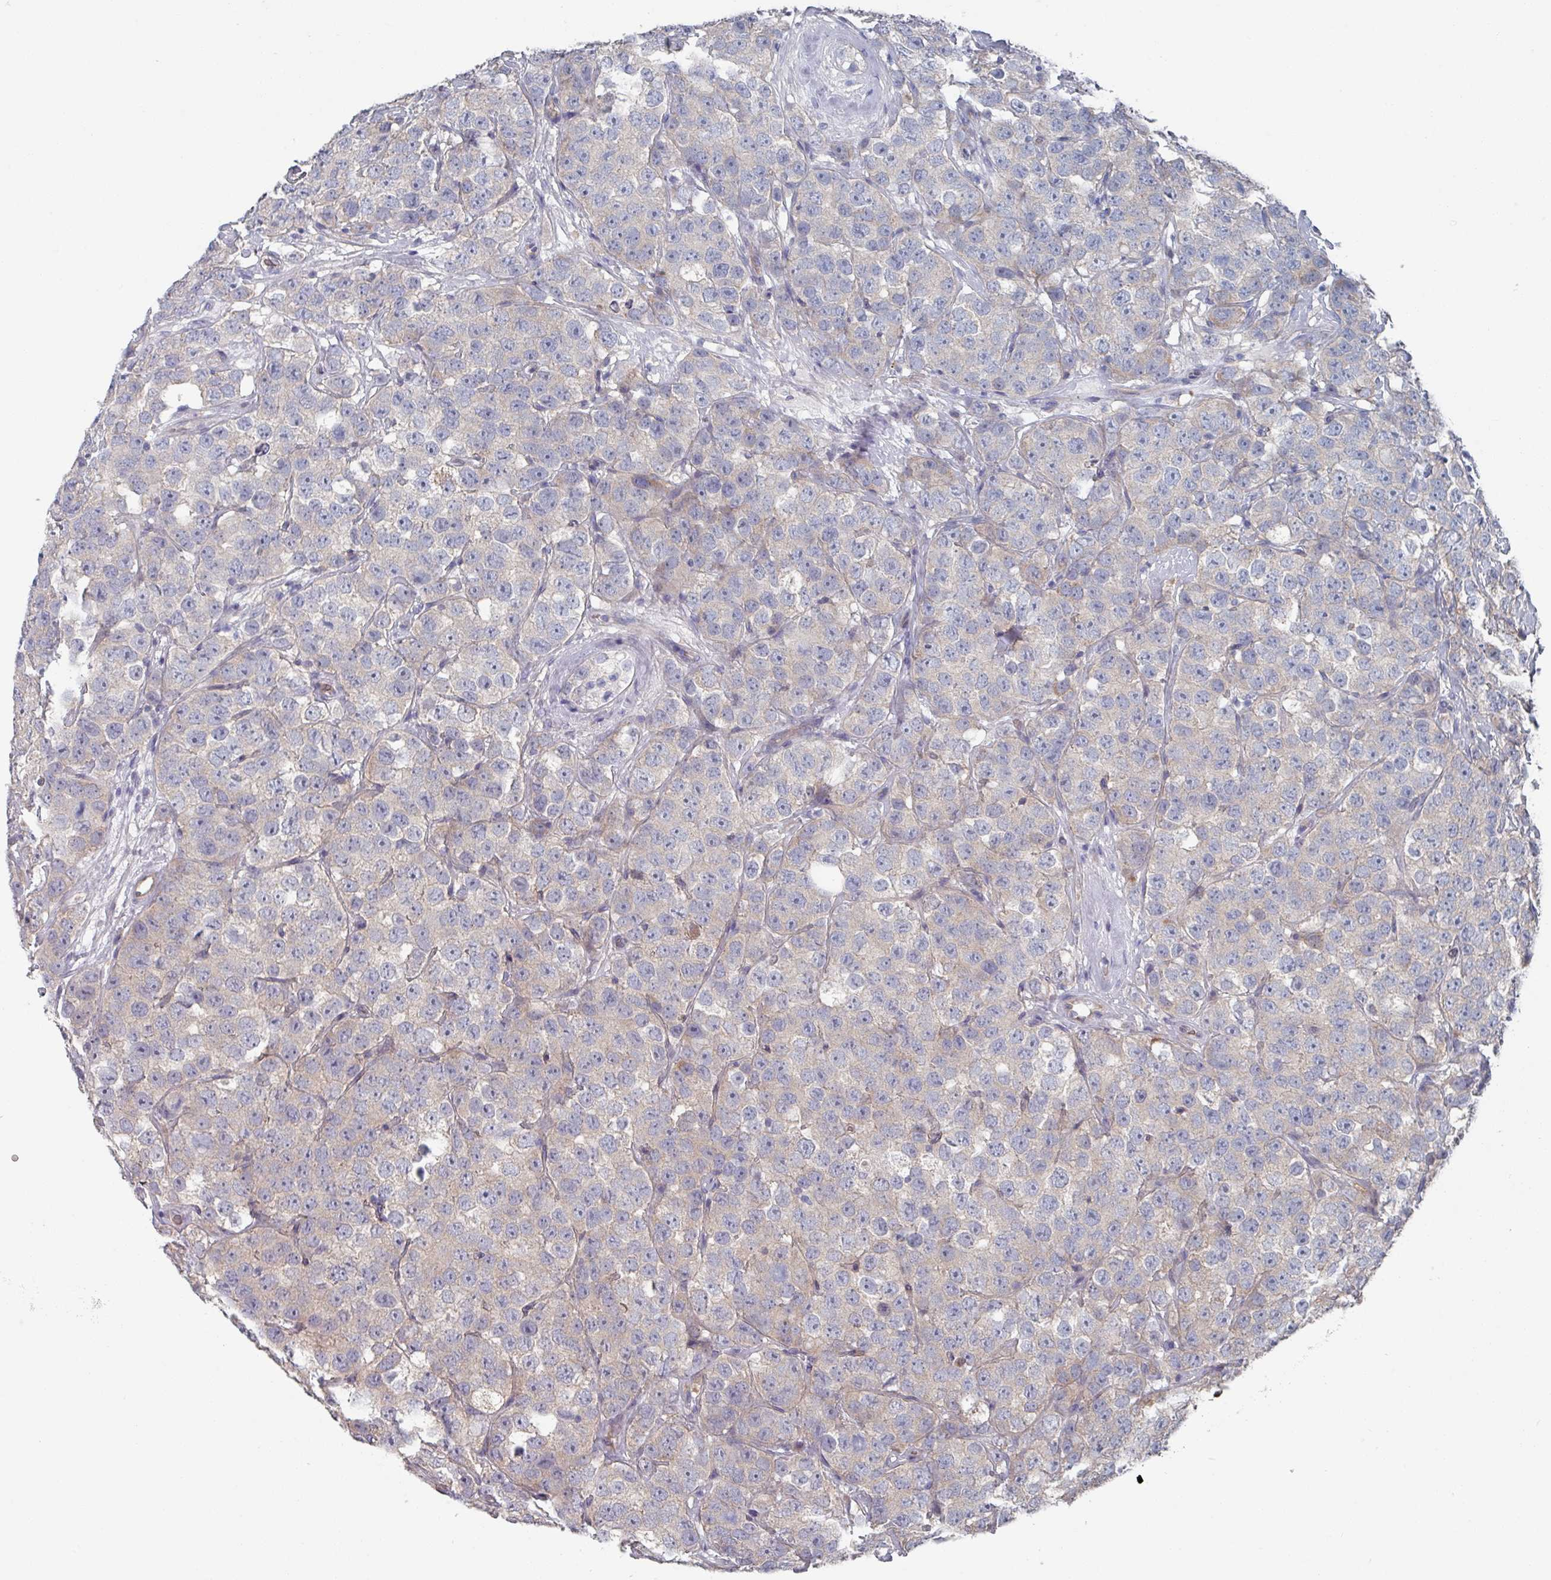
{"staining": {"intensity": "weak", "quantity": "<25%", "location": "cytoplasmic/membranous"}, "tissue": "testis cancer", "cell_type": "Tumor cells", "image_type": "cancer", "snomed": [{"axis": "morphology", "description": "Seminoma, NOS"}, {"axis": "topography", "description": "Testis"}], "caption": "Testis seminoma was stained to show a protein in brown. There is no significant positivity in tumor cells.", "gene": "EFL1", "patient": {"sex": "male", "age": 28}}